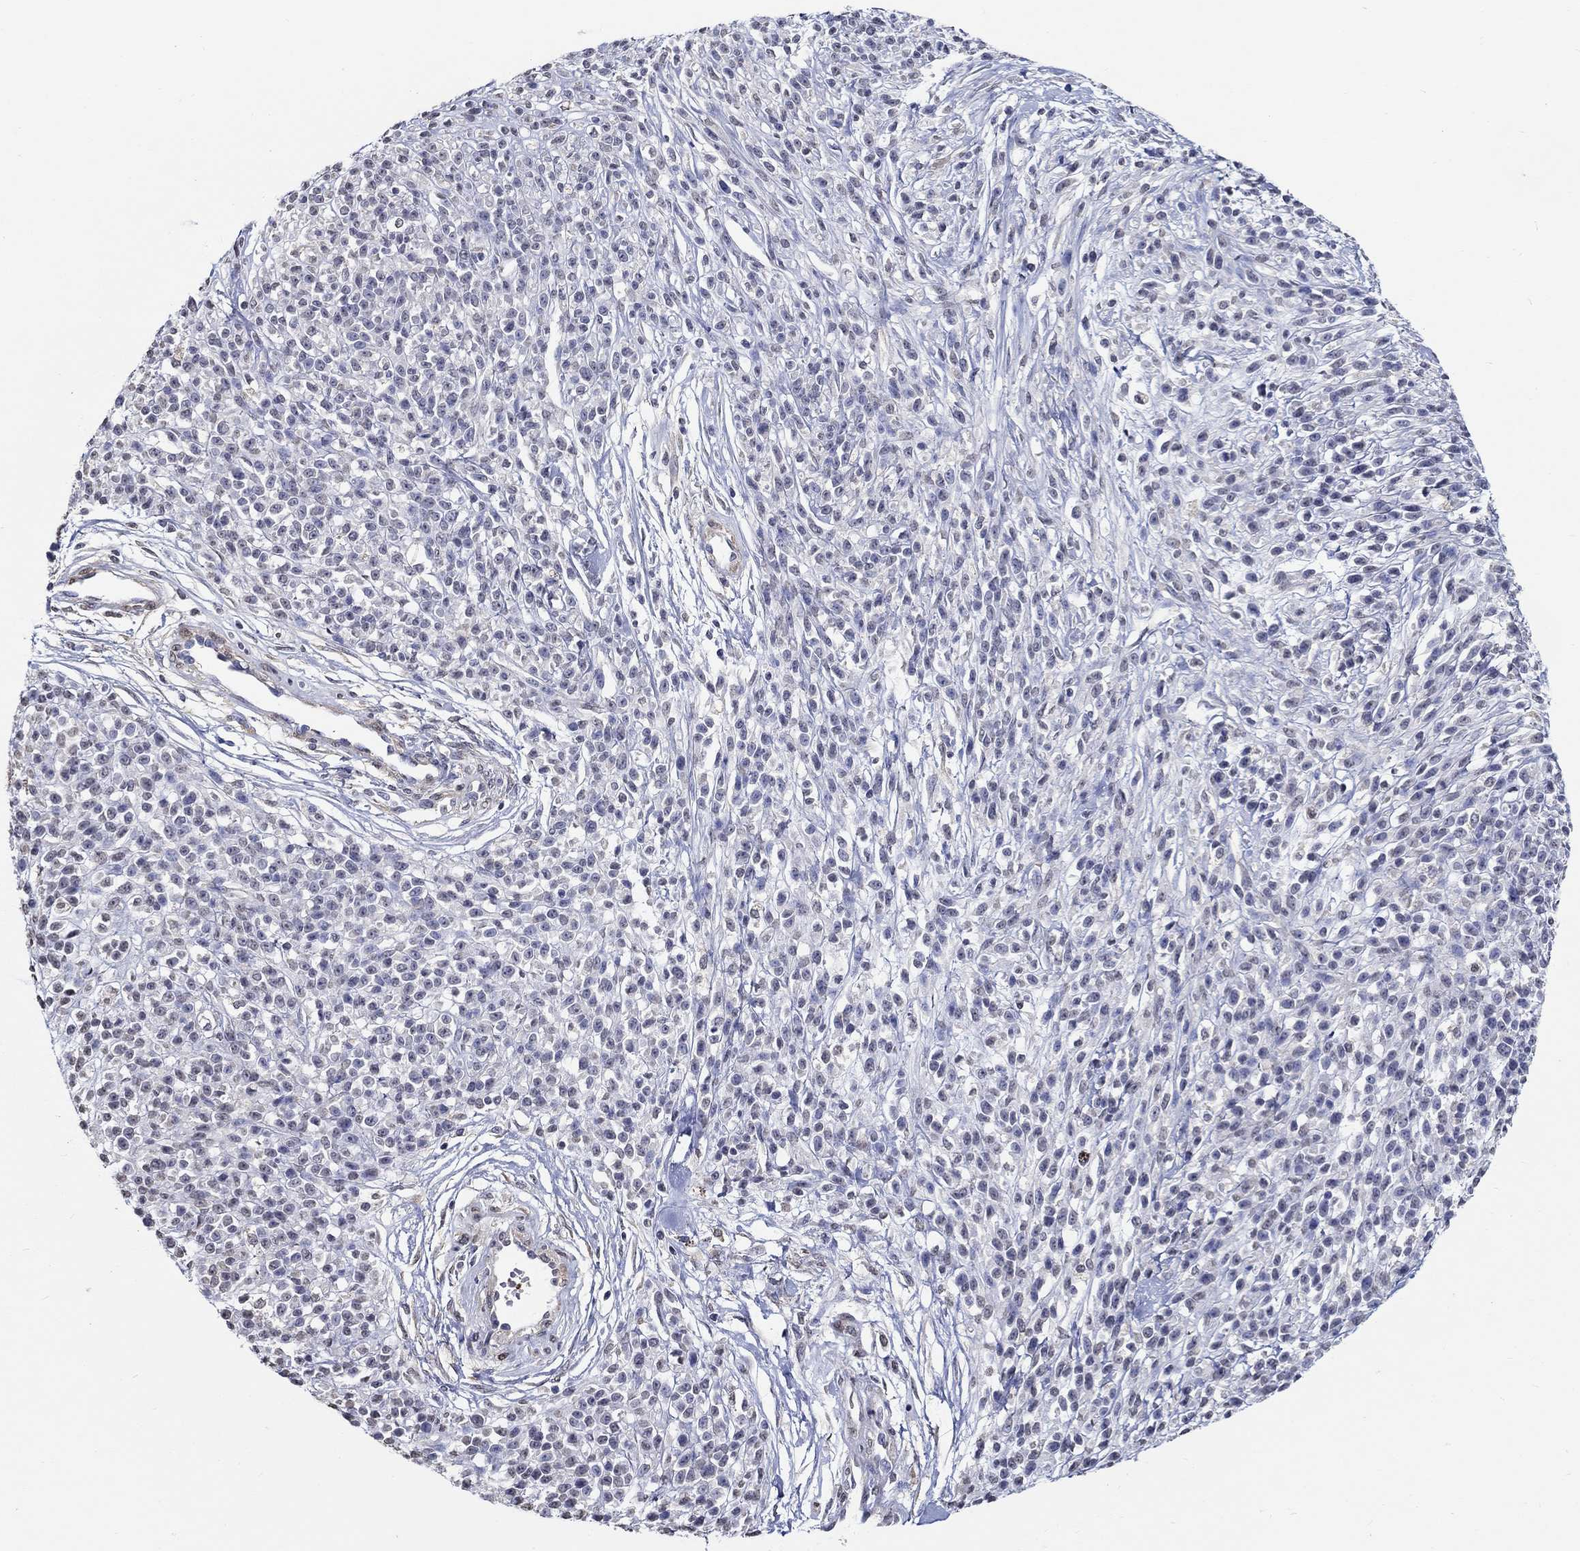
{"staining": {"intensity": "negative", "quantity": "none", "location": "none"}, "tissue": "melanoma", "cell_type": "Tumor cells", "image_type": "cancer", "snomed": [{"axis": "morphology", "description": "Malignant melanoma, NOS"}, {"axis": "topography", "description": "Skin"}, {"axis": "topography", "description": "Skin of trunk"}], "caption": "IHC micrograph of human malignant melanoma stained for a protein (brown), which demonstrates no positivity in tumor cells.", "gene": "PDE1B", "patient": {"sex": "male", "age": 74}}